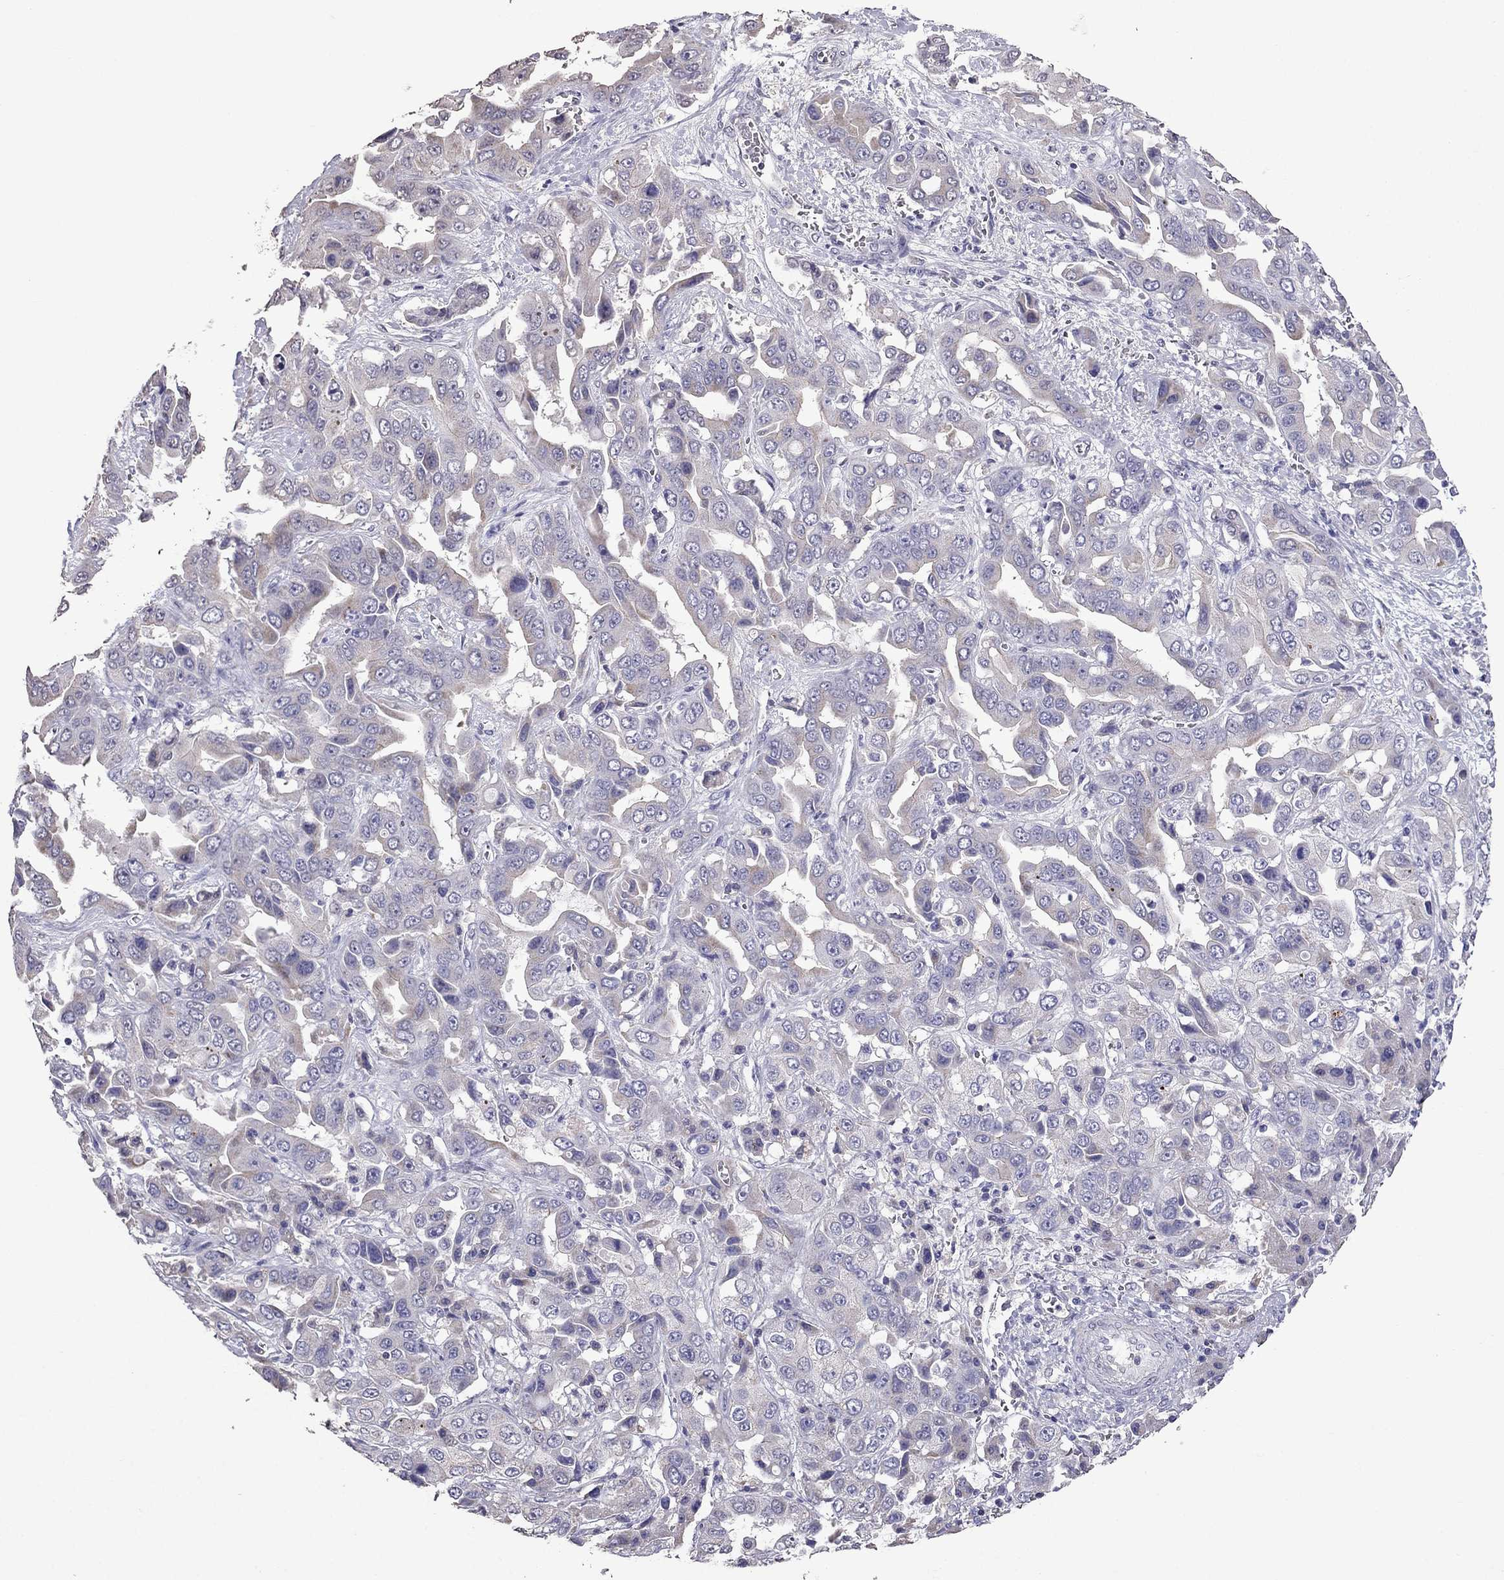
{"staining": {"intensity": "weak", "quantity": "<25%", "location": "cytoplasmic/membranous"}, "tissue": "liver cancer", "cell_type": "Tumor cells", "image_type": "cancer", "snomed": [{"axis": "morphology", "description": "Cholangiocarcinoma"}, {"axis": "topography", "description": "Liver"}], "caption": "Protein analysis of cholangiocarcinoma (liver) displays no significant positivity in tumor cells.", "gene": "AK5", "patient": {"sex": "female", "age": 52}}